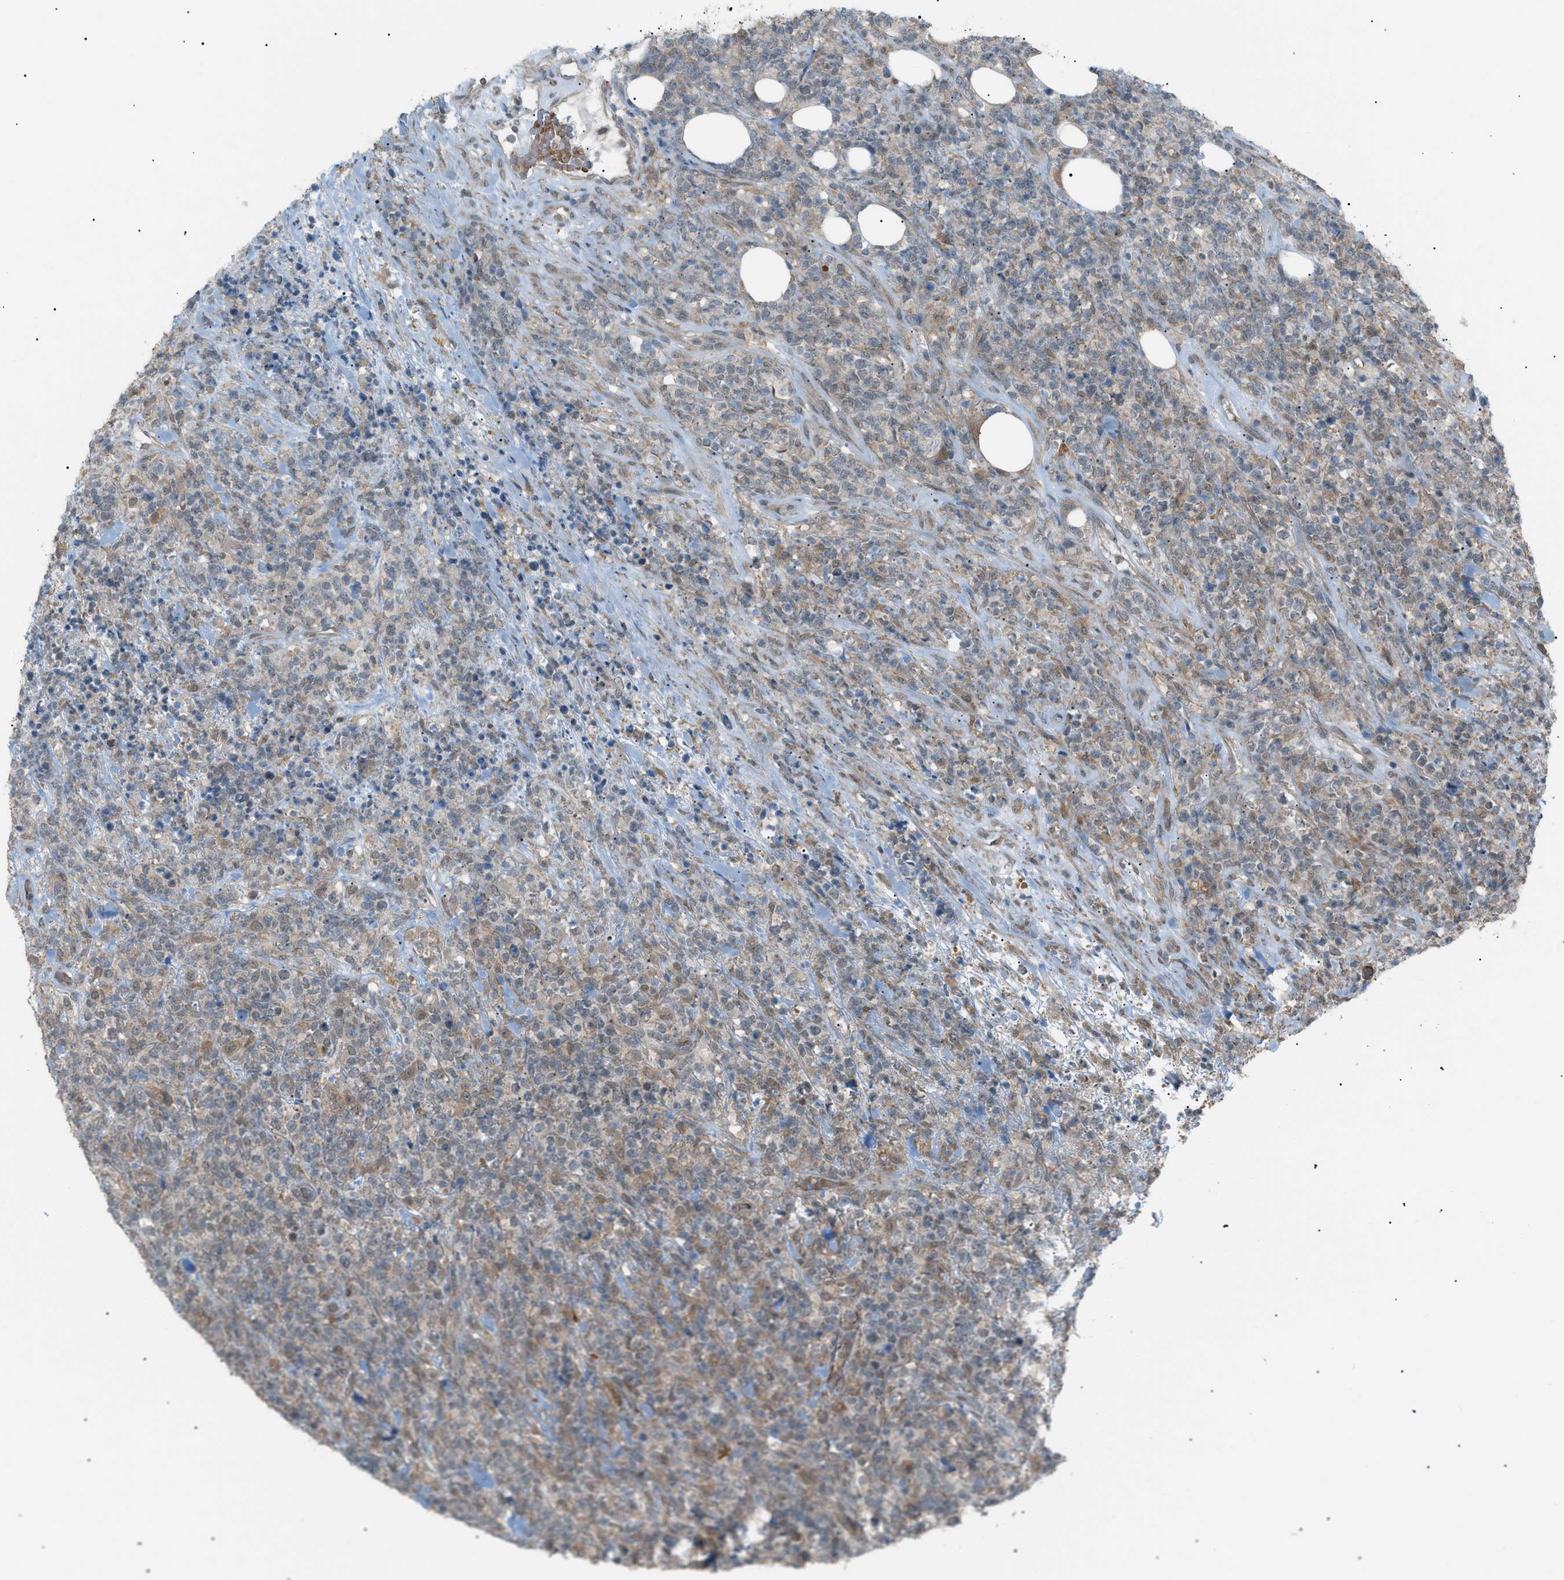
{"staining": {"intensity": "weak", "quantity": ">75%", "location": "cytoplasmic/membranous"}, "tissue": "lymphoma", "cell_type": "Tumor cells", "image_type": "cancer", "snomed": [{"axis": "morphology", "description": "Malignant lymphoma, non-Hodgkin's type, High grade"}, {"axis": "topography", "description": "Soft tissue"}], "caption": "High-magnification brightfield microscopy of high-grade malignant lymphoma, non-Hodgkin's type stained with DAB (3,3'-diaminobenzidine) (brown) and counterstained with hematoxylin (blue). tumor cells exhibit weak cytoplasmic/membranous expression is appreciated in approximately>75% of cells.", "gene": "LPIN2", "patient": {"sex": "male", "age": 18}}